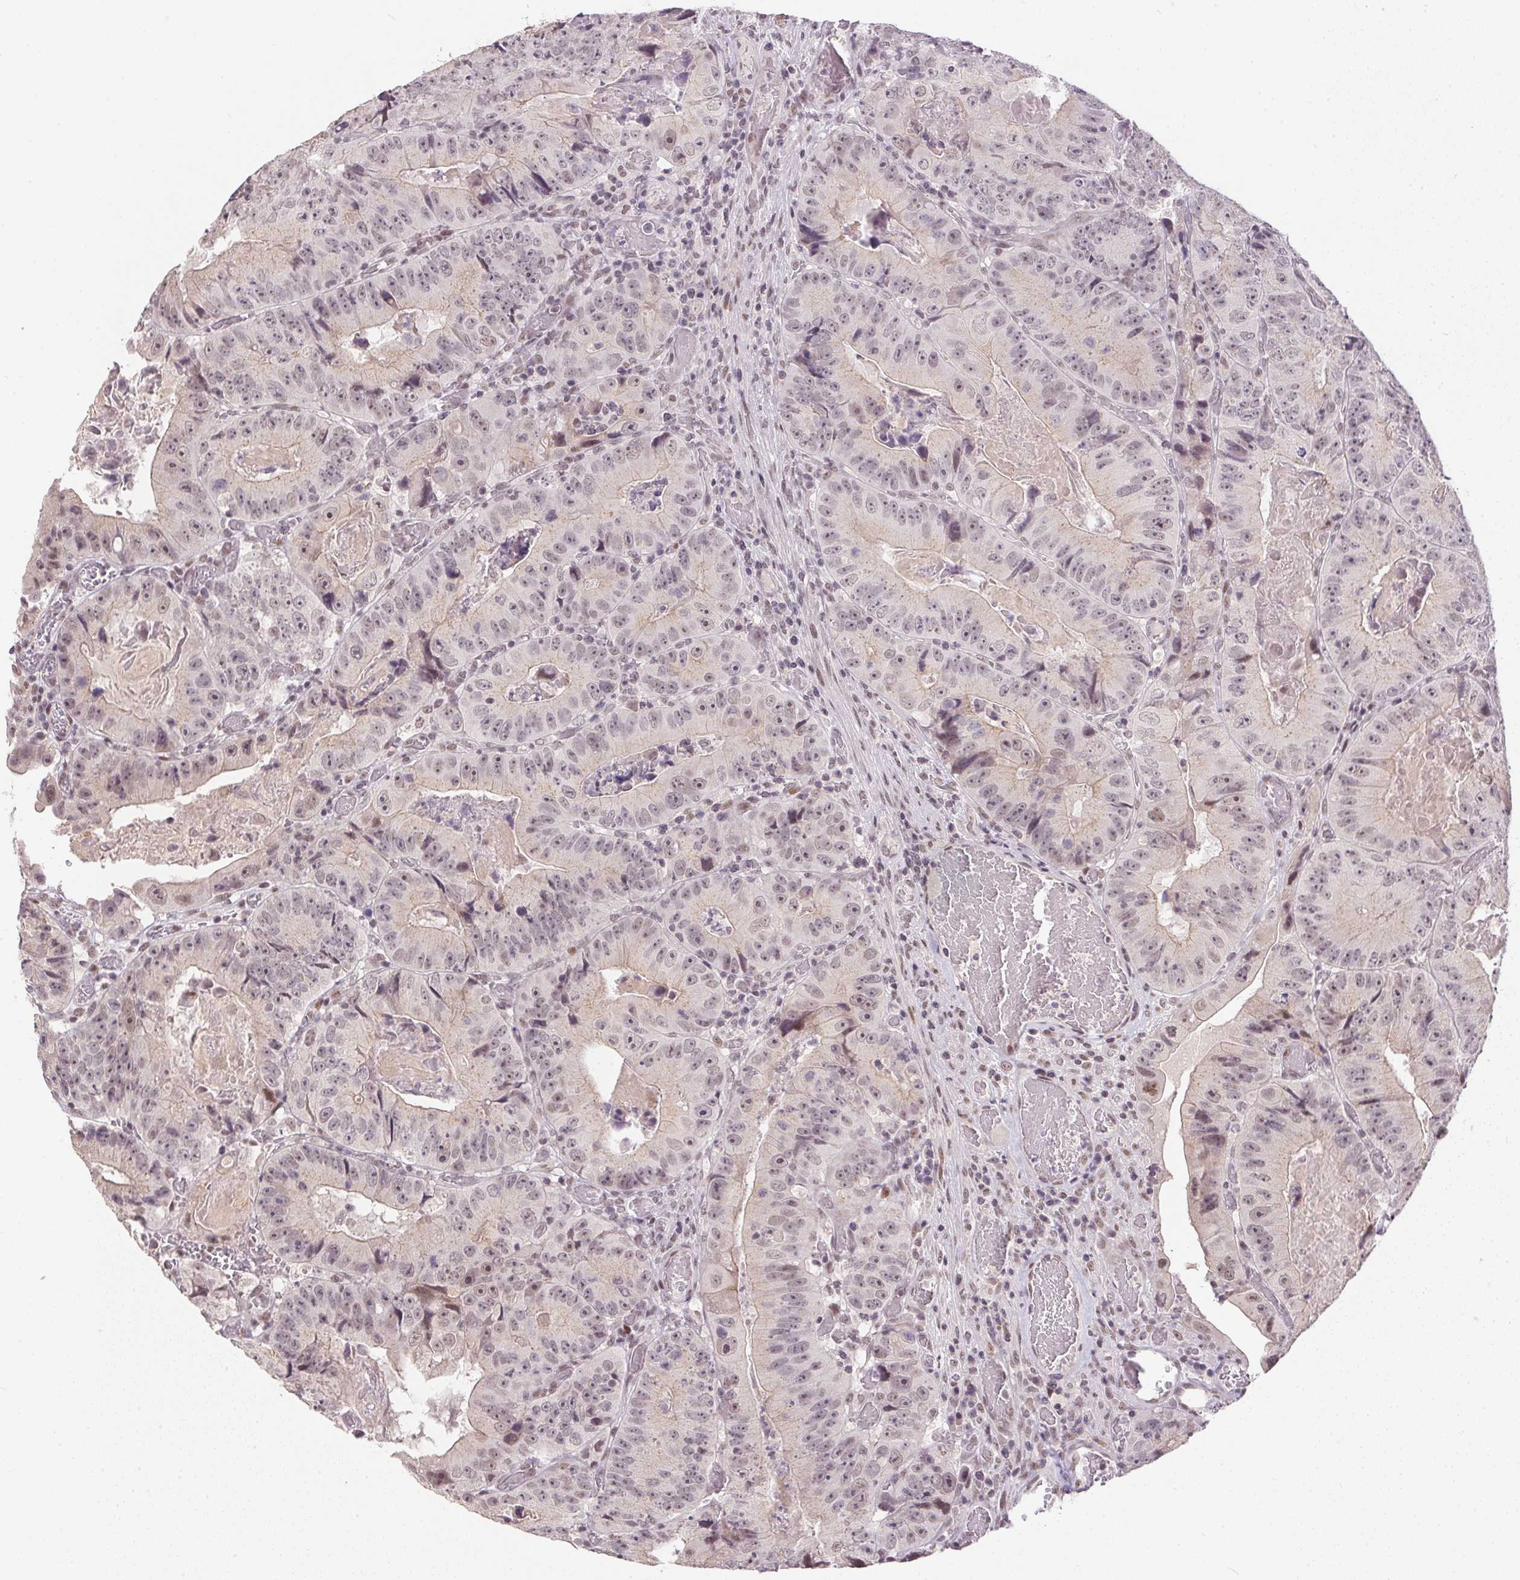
{"staining": {"intensity": "negative", "quantity": "none", "location": "none"}, "tissue": "colorectal cancer", "cell_type": "Tumor cells", "image_type": "cancer", "snomed": [{"axis": "morphology", "description": "Adenocarcinoma, NOS"}, {"axis": "topography", "description": "Colon"}], "caption": "Tumor cells show no significant protein positivity in colorectal cancer.", "gene": "KDM4D", "patient": {"sex": "female", "age": 86}}